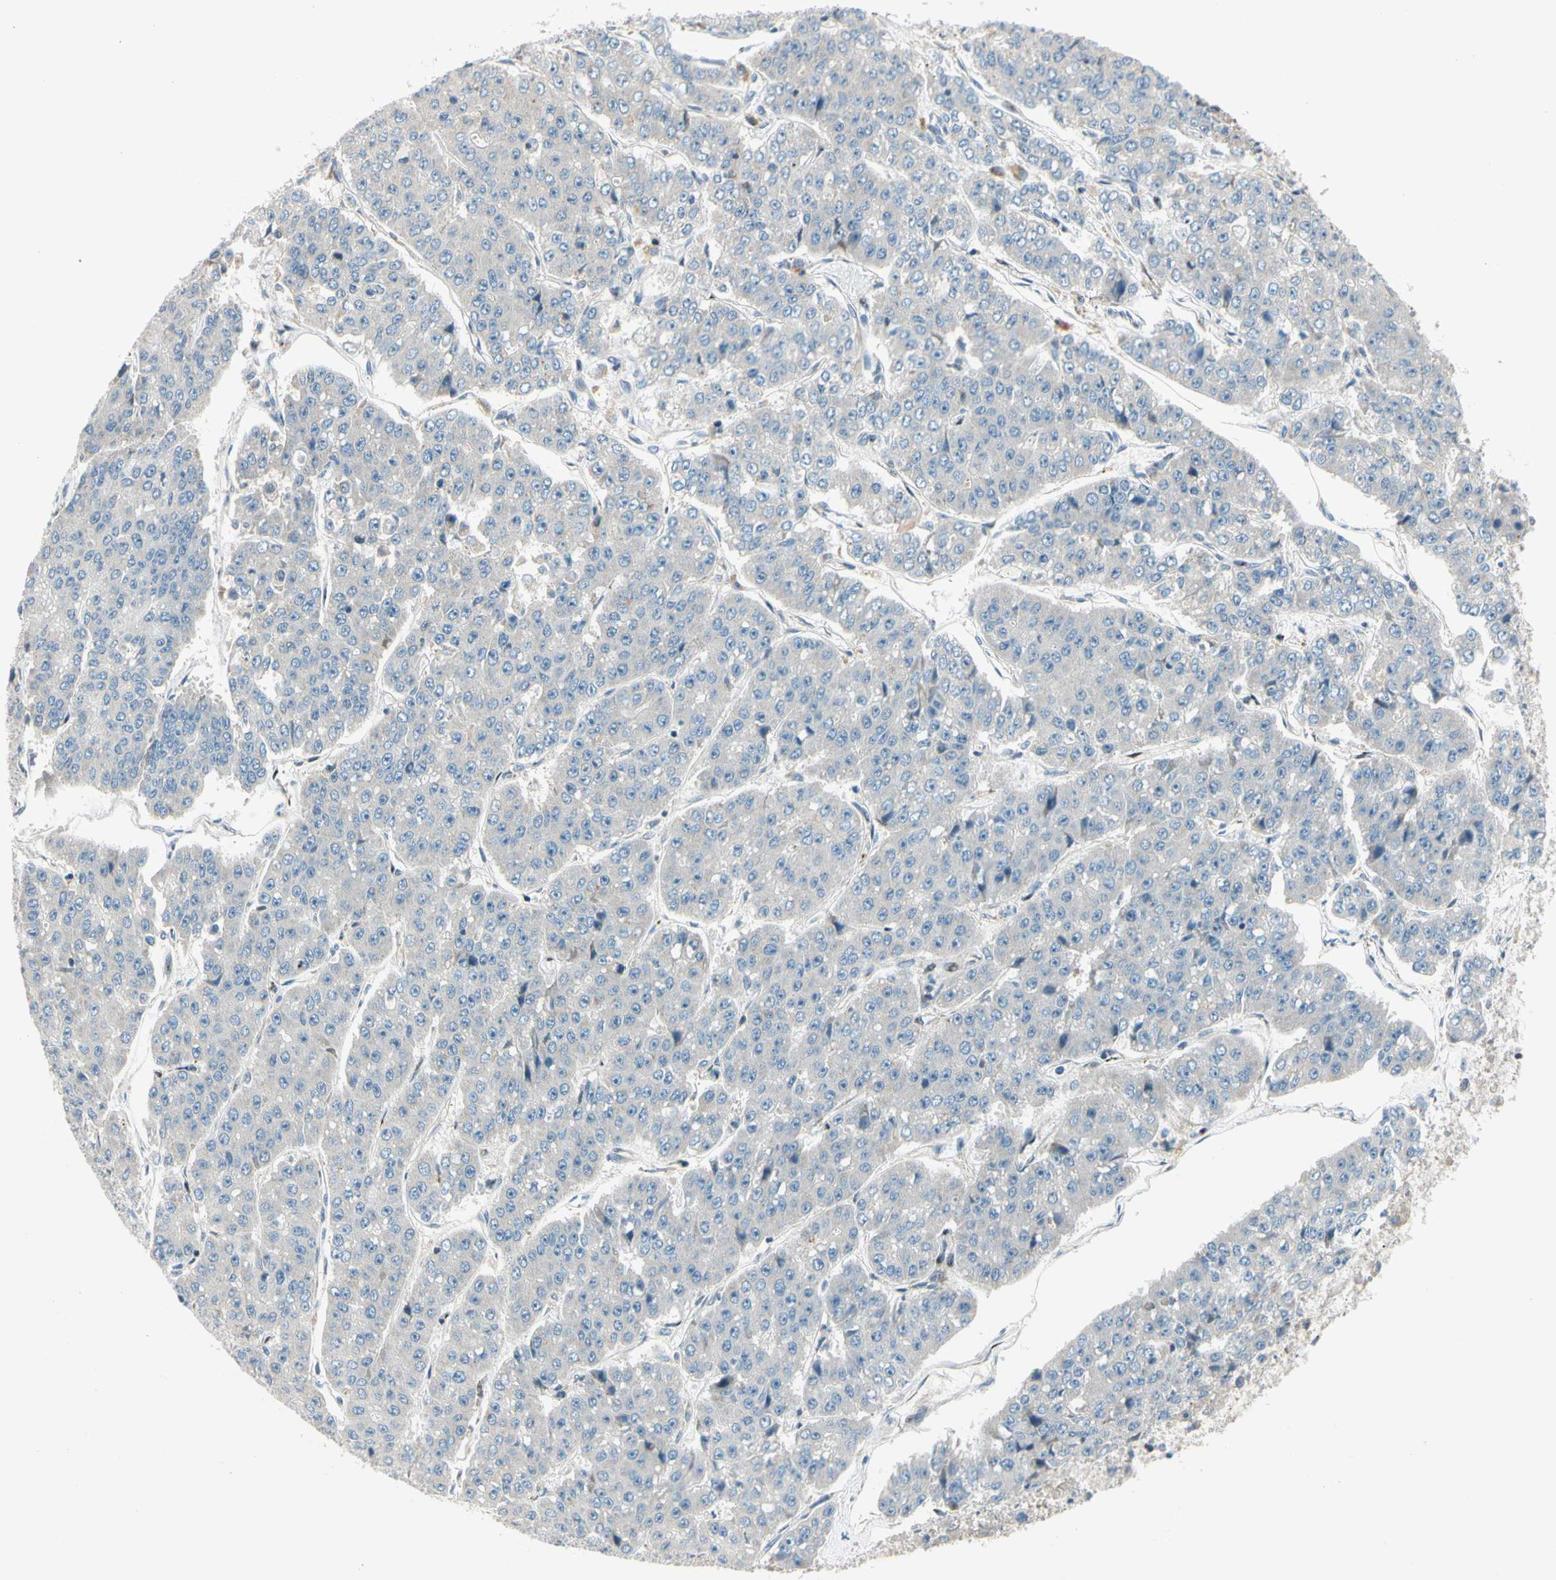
{"staining": {"intensity": "negative", "quantity": "none", "location": "none"}, "tissue": "pancreatic cancer", "cell_type": "Tumor cells", "image_type": "cancer", "snomed": [{"axis": "morphology", "description": "Adenocarcinoma, NOS"}, {"axis": "topography", "description": "Pancreas"}], "caption": "Human pancreatic cancer stained for a protein using IHC reveals no staining in tumor cells.", "gene": "CDH6", "patient": {"sex": "male", "age": 50}}